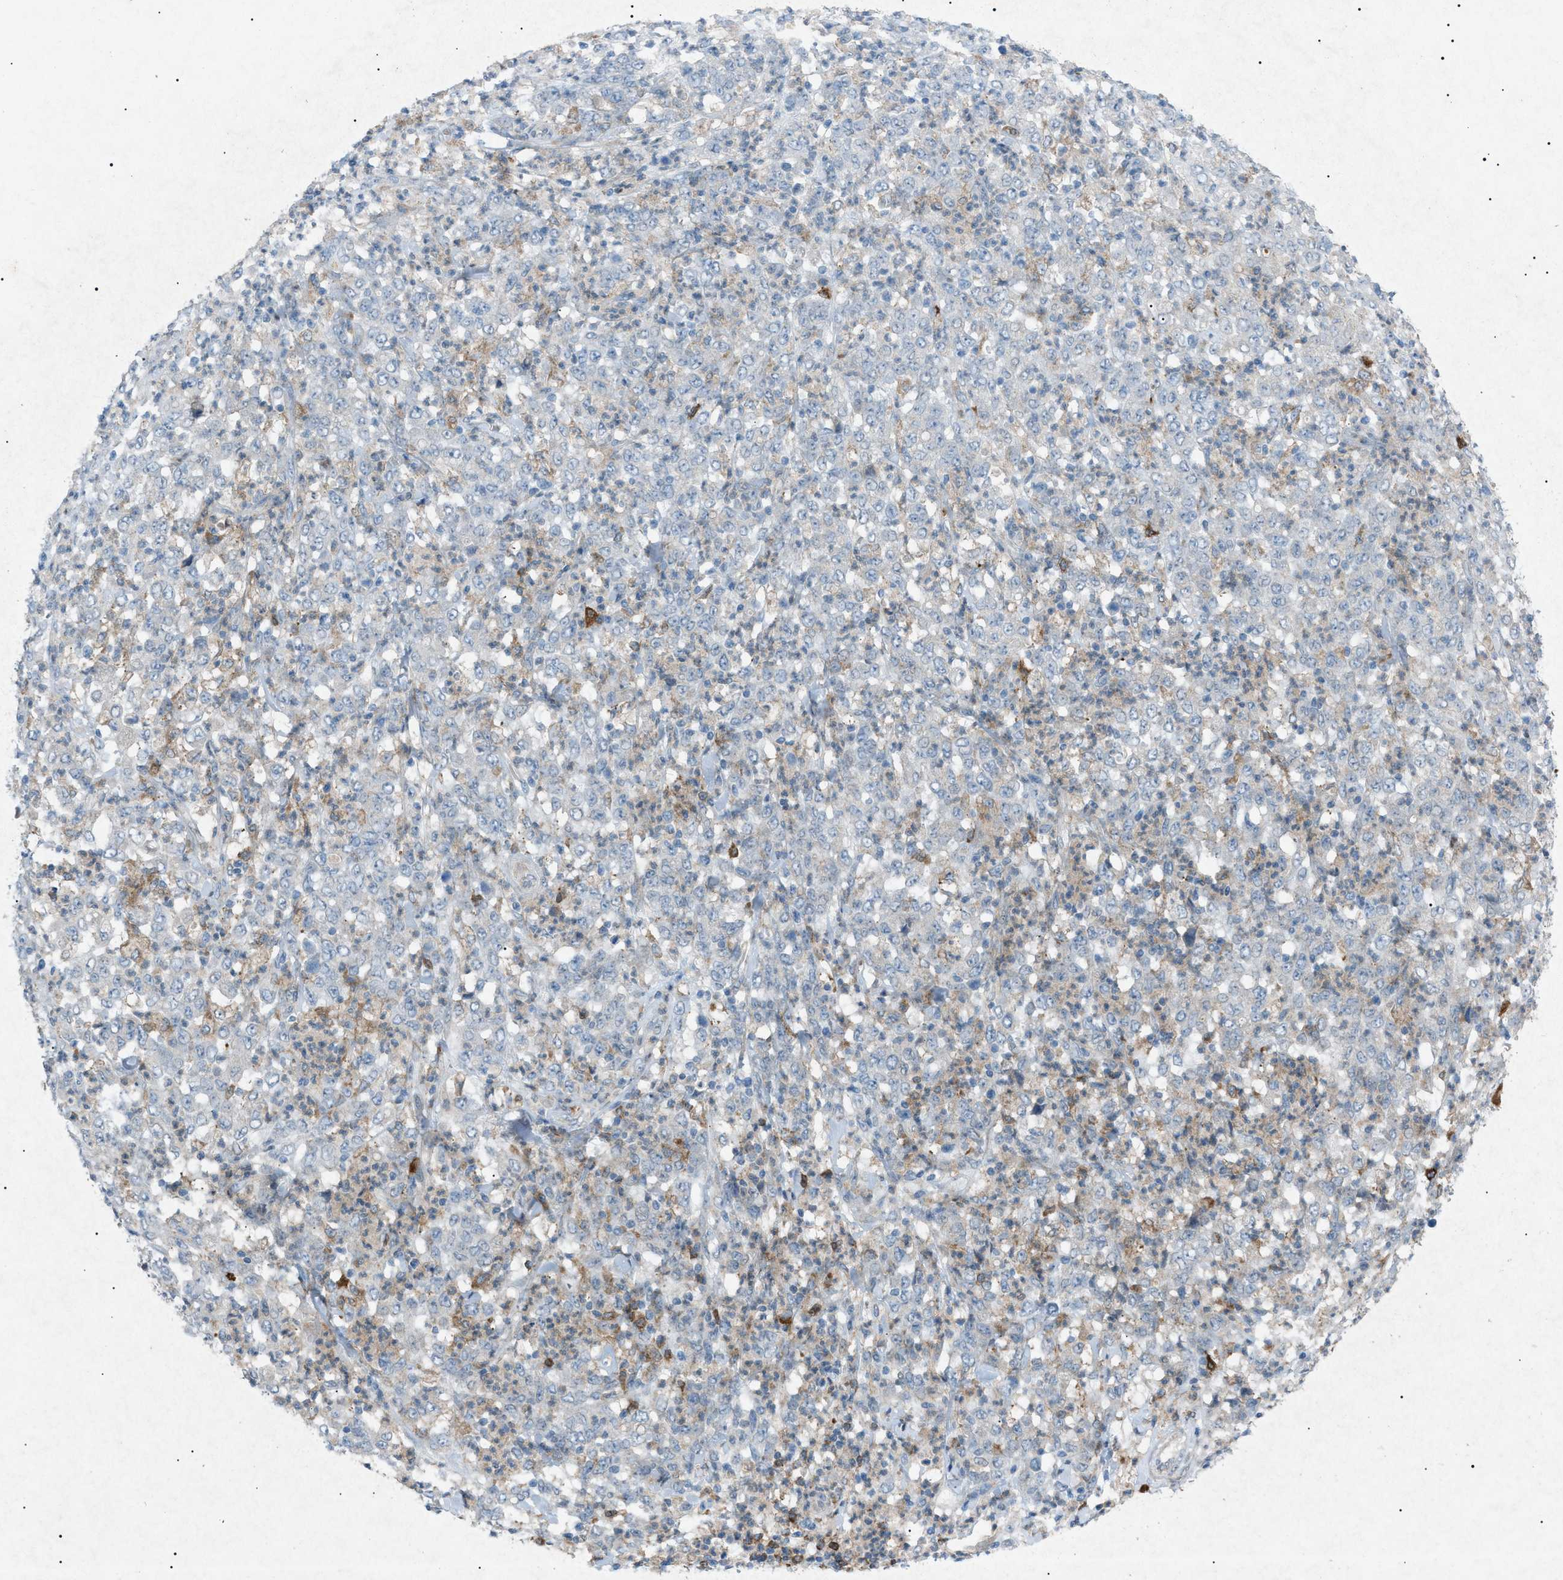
{"staining": {"intensity": "weak", "quantity": "<25%", "location": "cytoplasmic/membranous"}, "tissue": "stomach cancer", "cell_type": "Tumor cells", "image_type": "cancer", "snomed": [{"axis": "morphology", "description": "Adenocarcinoma, NOS"}, {"axis": "topography", "description": "Stomach, lower"}], "caption": "This is a image of immunohistochemistry (IHC) staining of adenocarcinoma (stomach), which shows no staining in tumor cells.", "gene": "BTK", "patient": {"sex": "female", "age": 71}}